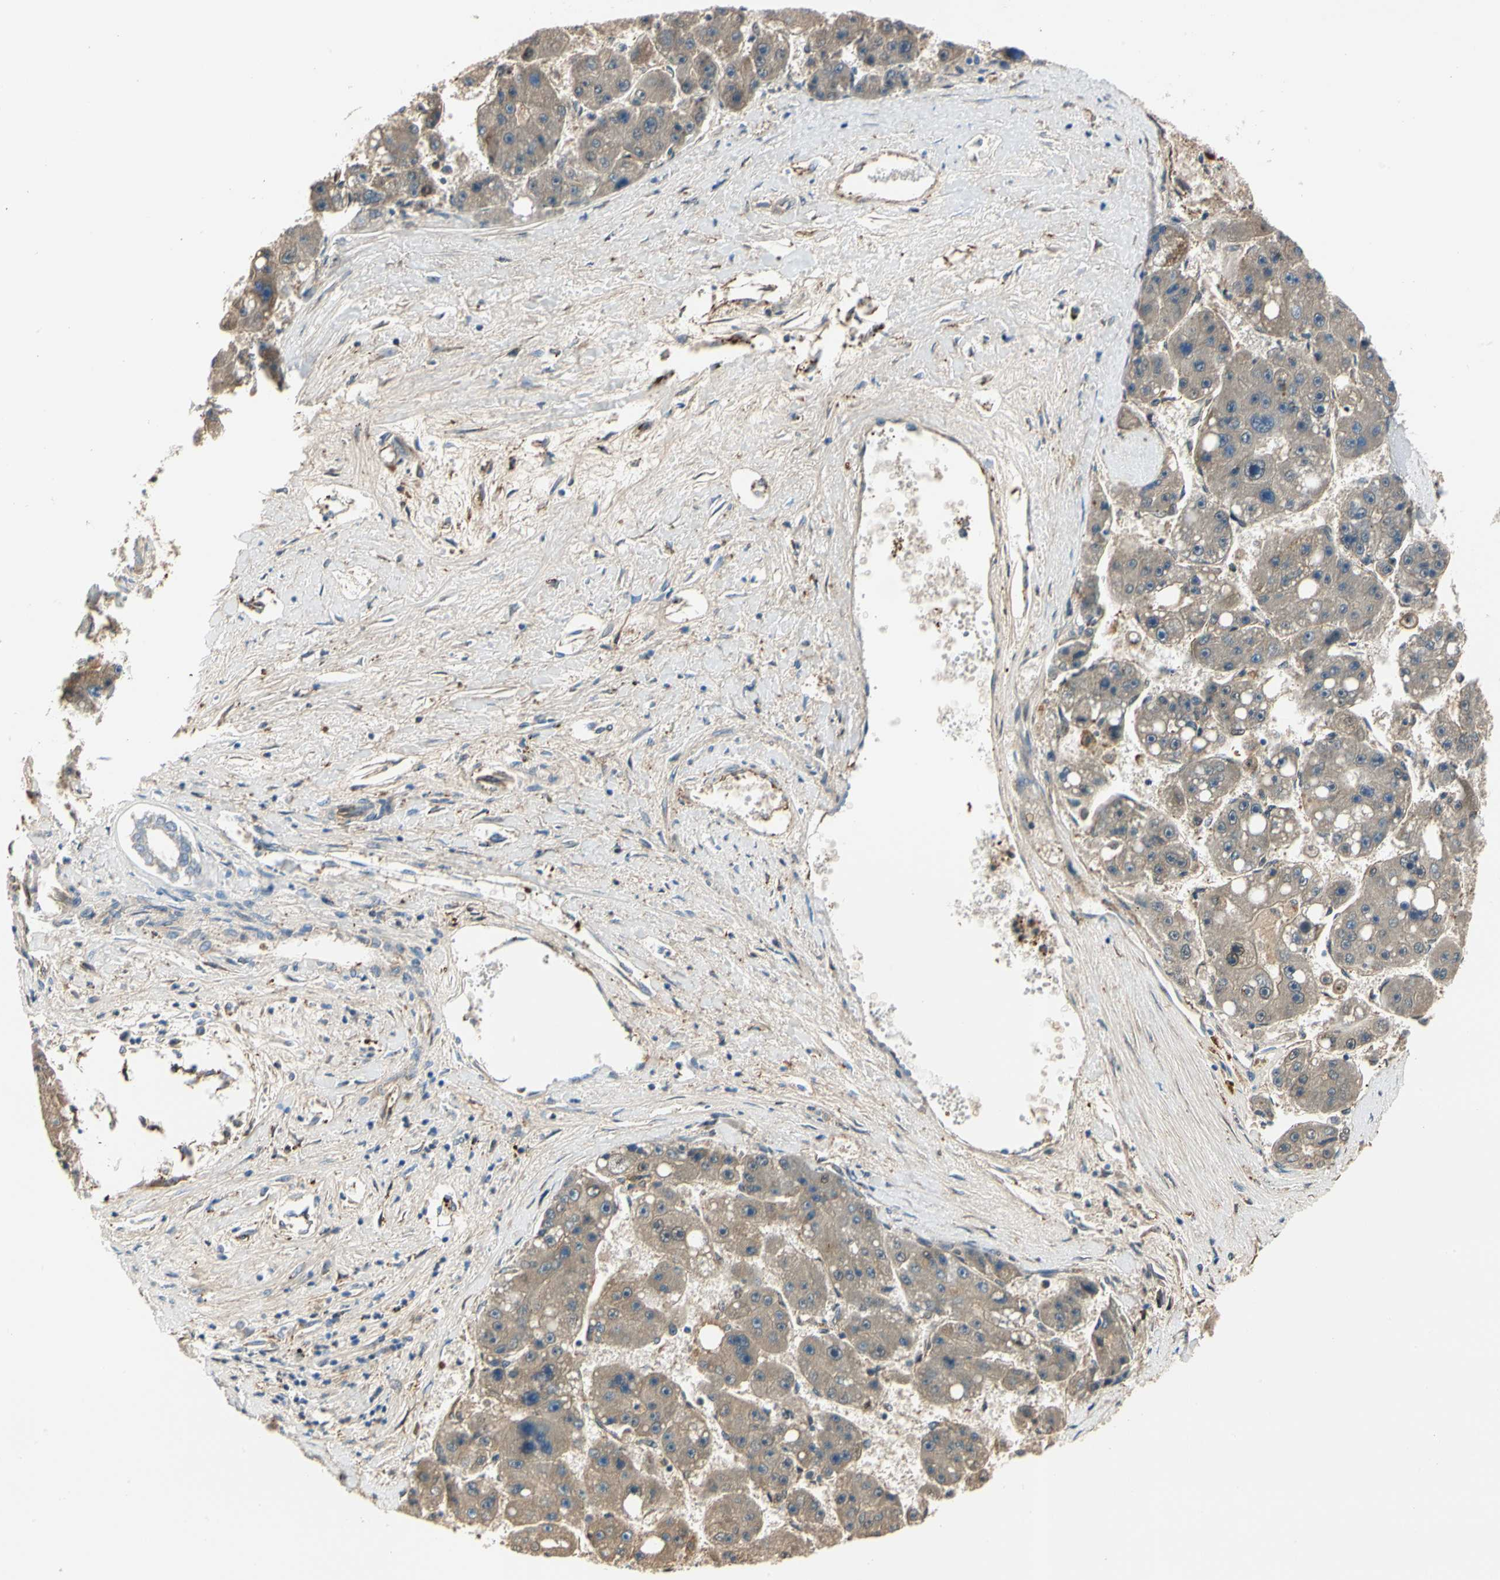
{"staining": {"intensity": "moderate", "quantity": ">75%", "location": "cytoplasmic/membranous"}, "tissue": "liver cancer", "cell_type": "Tumor cells", "image_type": "cancer", "snomed": [{"axis": "morphology", "description": "Carcinoma, Hepatocellular, NOS"}, {"axis": "topography", "description": "Liver"}], "caption": "A photomicrograph of human liver cancer (hepatocellular carcinoma) stained for a protein displays moderate cytoplasmic/membranous brown staining in tumor cells. Immunohistochemistry (ihc) stains the protein of interest in brown and the nuclei are stained blue.", "gene": "LAMB3", "patient": {"sex": "female", "age": 61}}